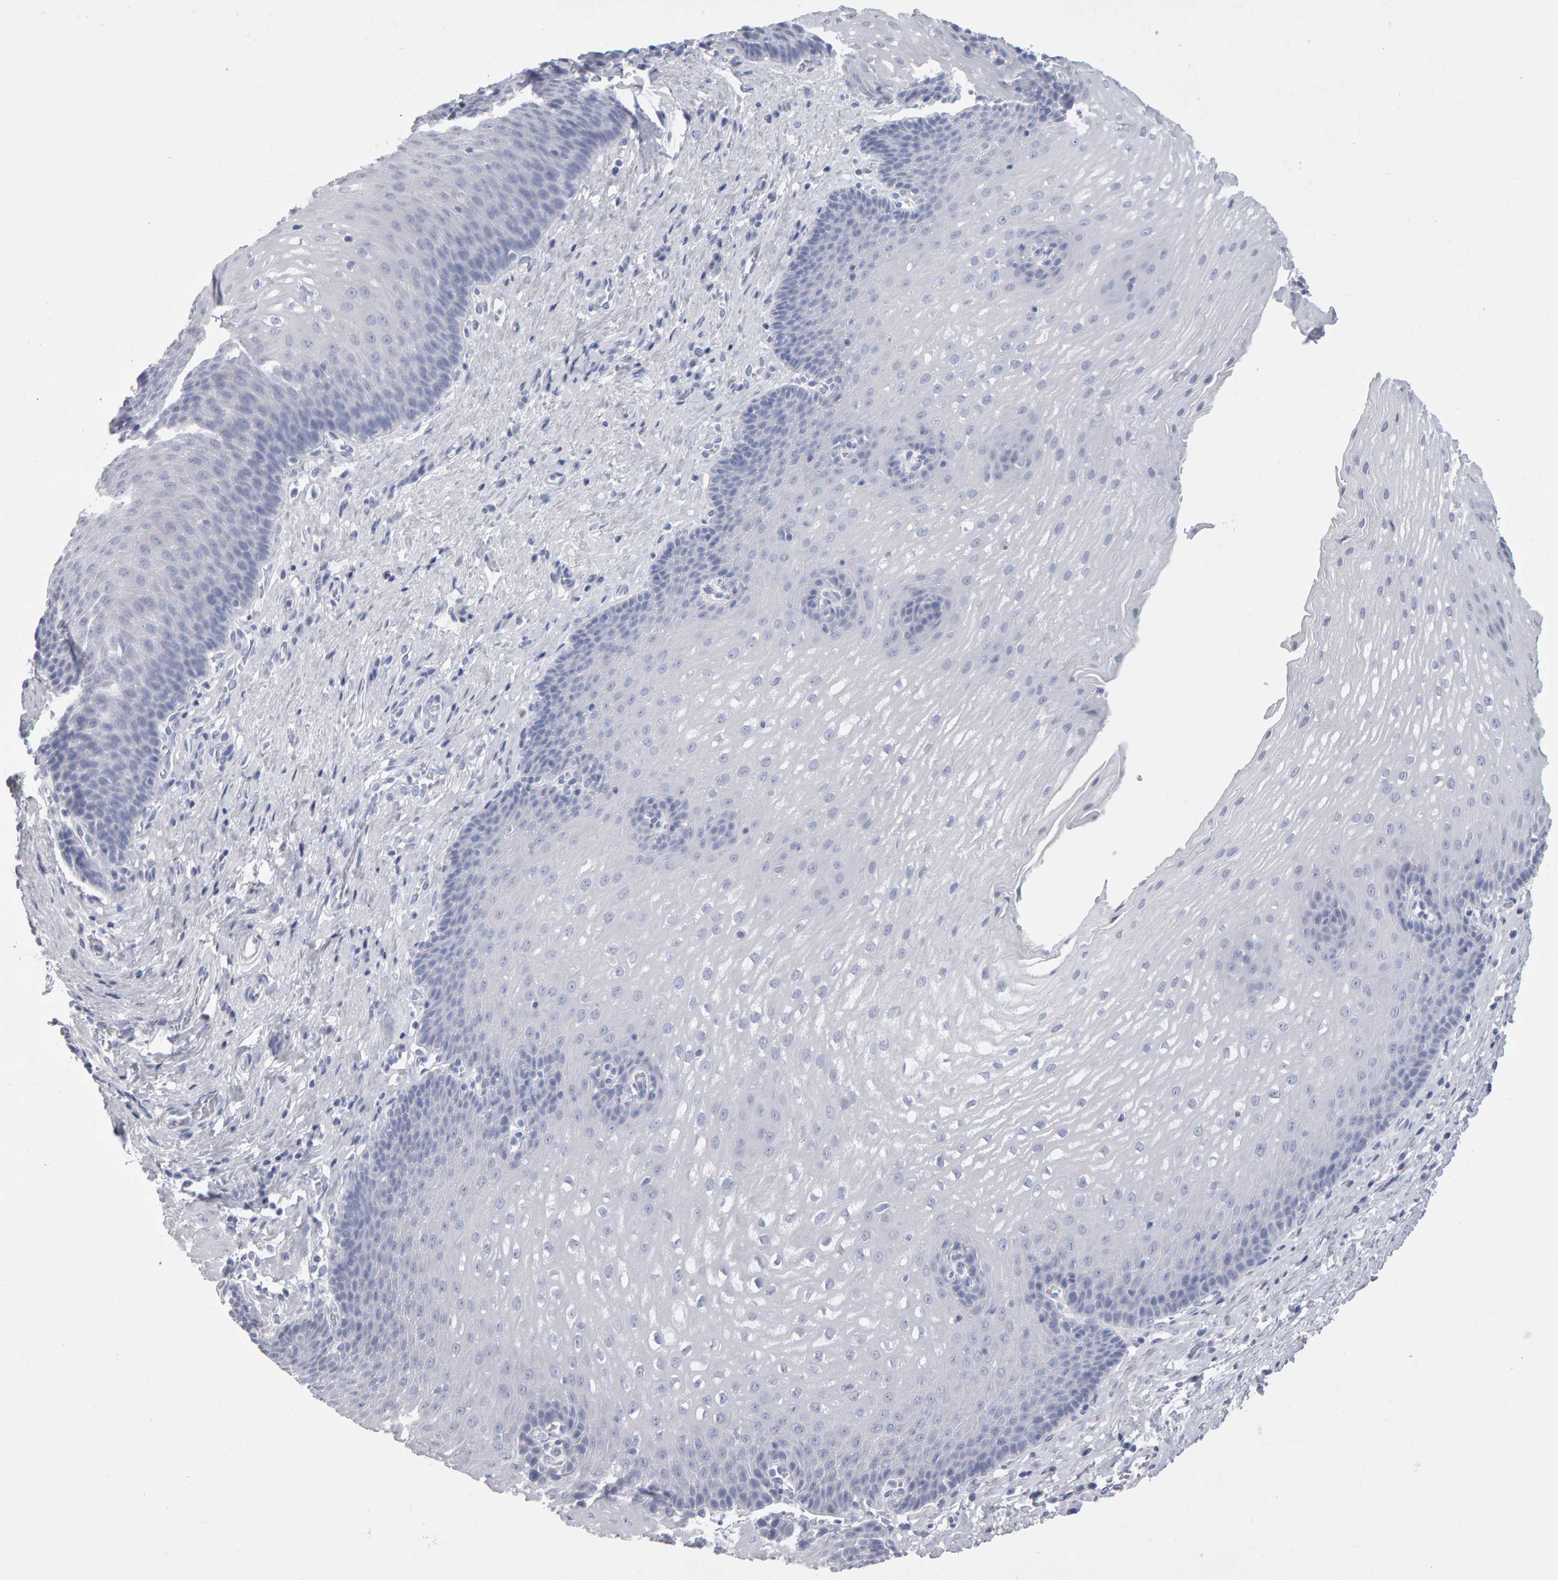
{"staining": {"intensity": "negative", "quantity": "none", "location": "none"}, "tissue": "esophagus", "cell_type": "Squamous epithelial cells", "image_type": "normal", "snomed": [{"axis": "morphology", "description": "Normal tissue, NOS"}, {"axis": "topography", "description": "Esophagus"}], "caption": "A high-resolution photomicrograph shows immunohistochemistry (IHC) staining of unremarkable esophagus, which exhibits no significant staining in squamous epithelial cells. Brightfield microscopy of IHC stained with DAB (brown) and hematoxylin (blue), captured at high magnification.", "gene": "NCDN", "patient": {"sex": "male", "age": 48}}